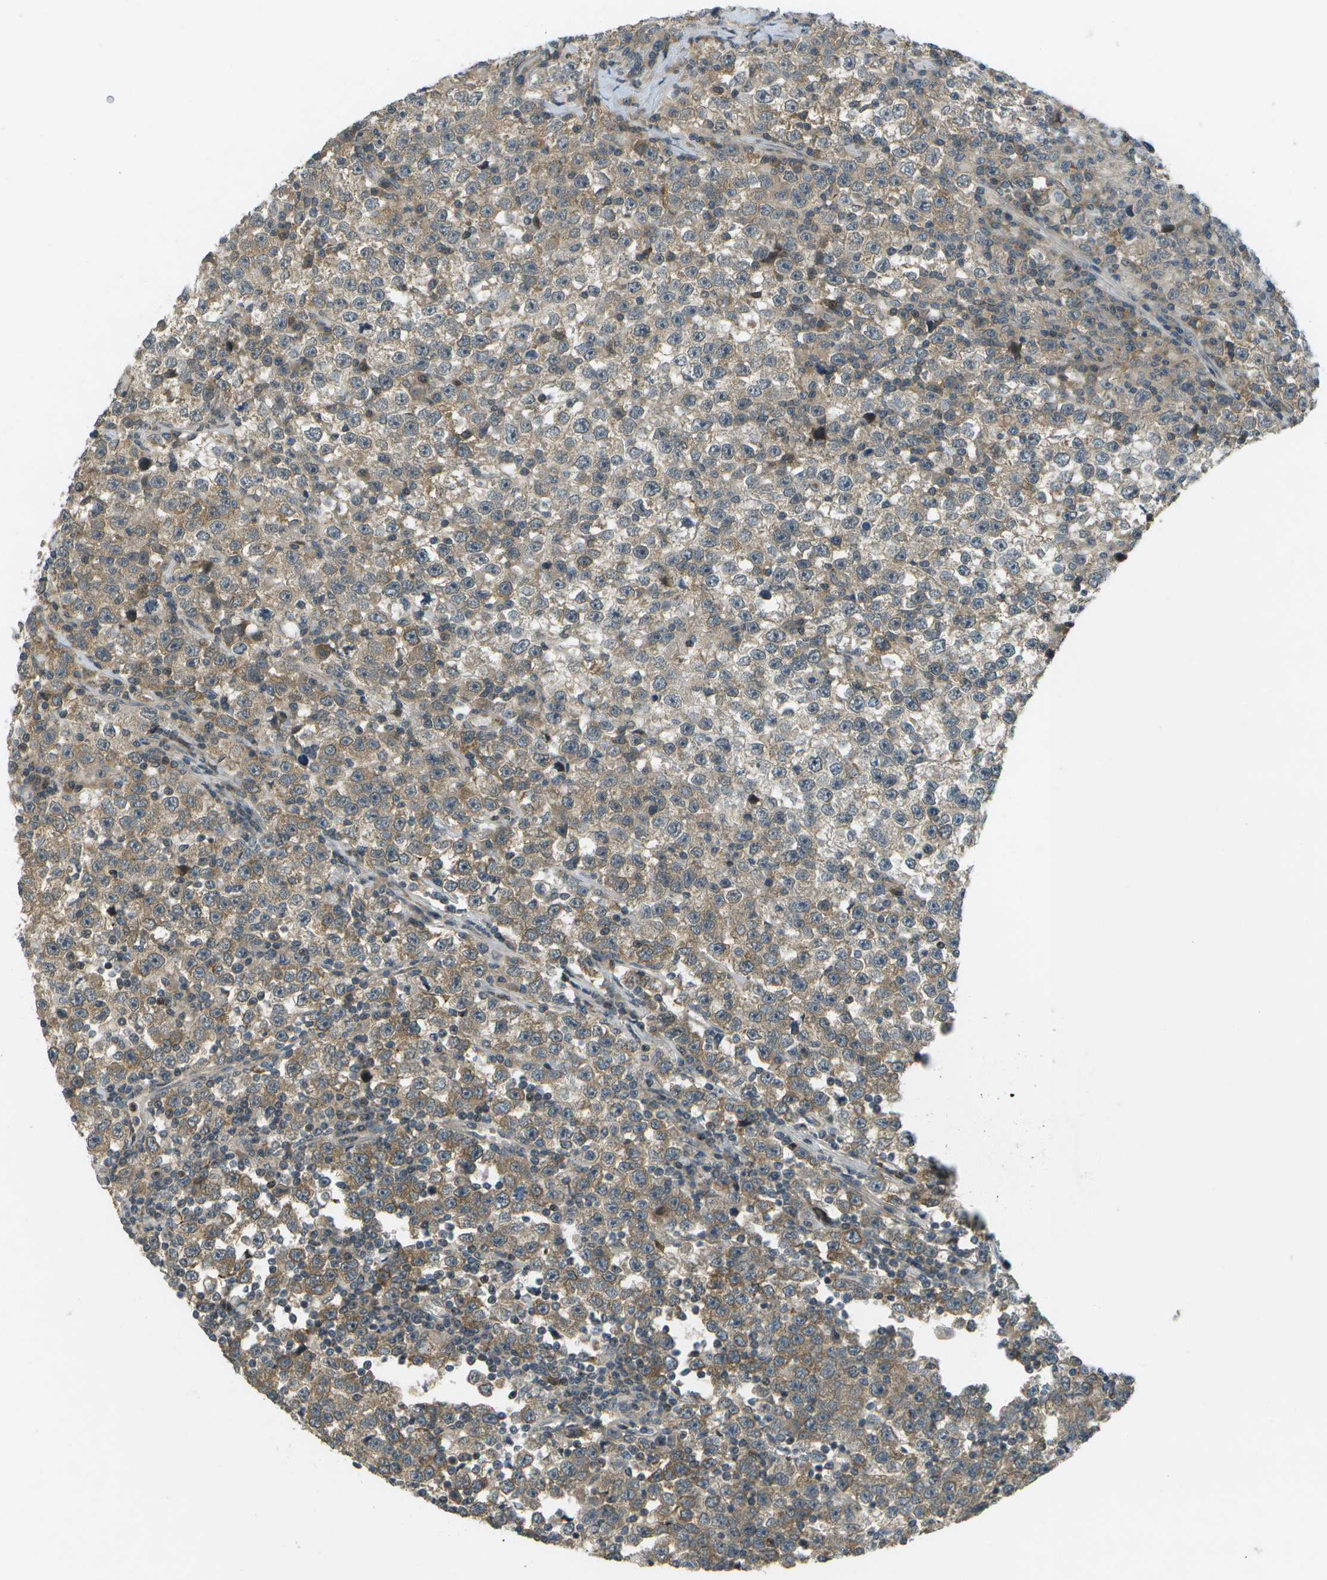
{"staining": {"intensity": "weak", "quantity": ">75%", "location": "cytoplasmic/membranous"}, "tissue": "testis cancer", "cell_type": "Tumor cells", "image_type": "cancer", "snomed": [{"axis": "morphology", "description": "Seminoma, NOS"}, {"axis": "topography", "description": "Testis"}], "caption": "Testis cancer (seminoma) stained with DAB (3,3'-diaminobenzidine) IHC demonstrates low levels of weak cytoplasmic/membranous positivity in approximately >75% of tumor cells.", "gene": "WNK2", "patient": {"sex": "male", "age": 43}}